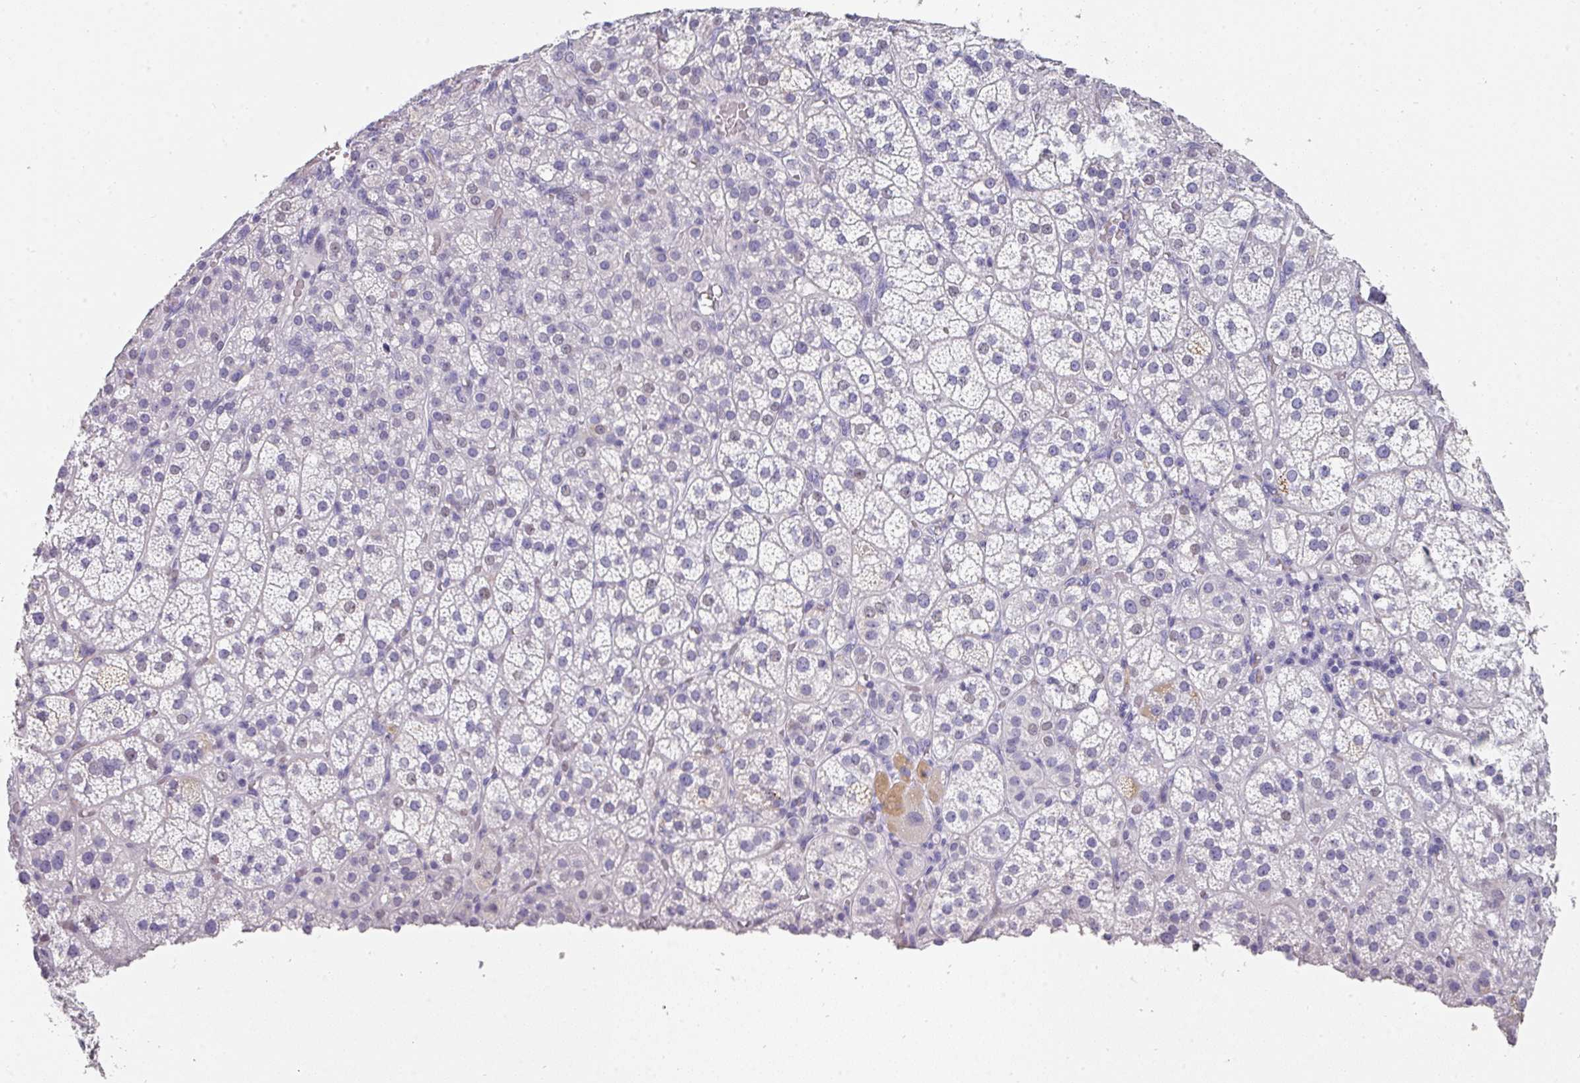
{"staining": {"intensity": "negative", "quantity": "none", "location": "none"}, "tissue": "adrenal gland", "cell_type": "Glandular cells", "image_type": "normal", "snomed": [{"axis": "morphology", "description": "Normal tissue, NOS"}, {"axis": "topography", "description": "Adrenal gland"}], "caption": "Immunohistochemistry micrograph of normal adrenal gland: adrenal gland stained with DAB (3,3'-diaminobenzidine) reveals no significant protein positivity in glandular cells.", "gene": "ANKRD29", "patient": {"sex": "female", "age": 60}}